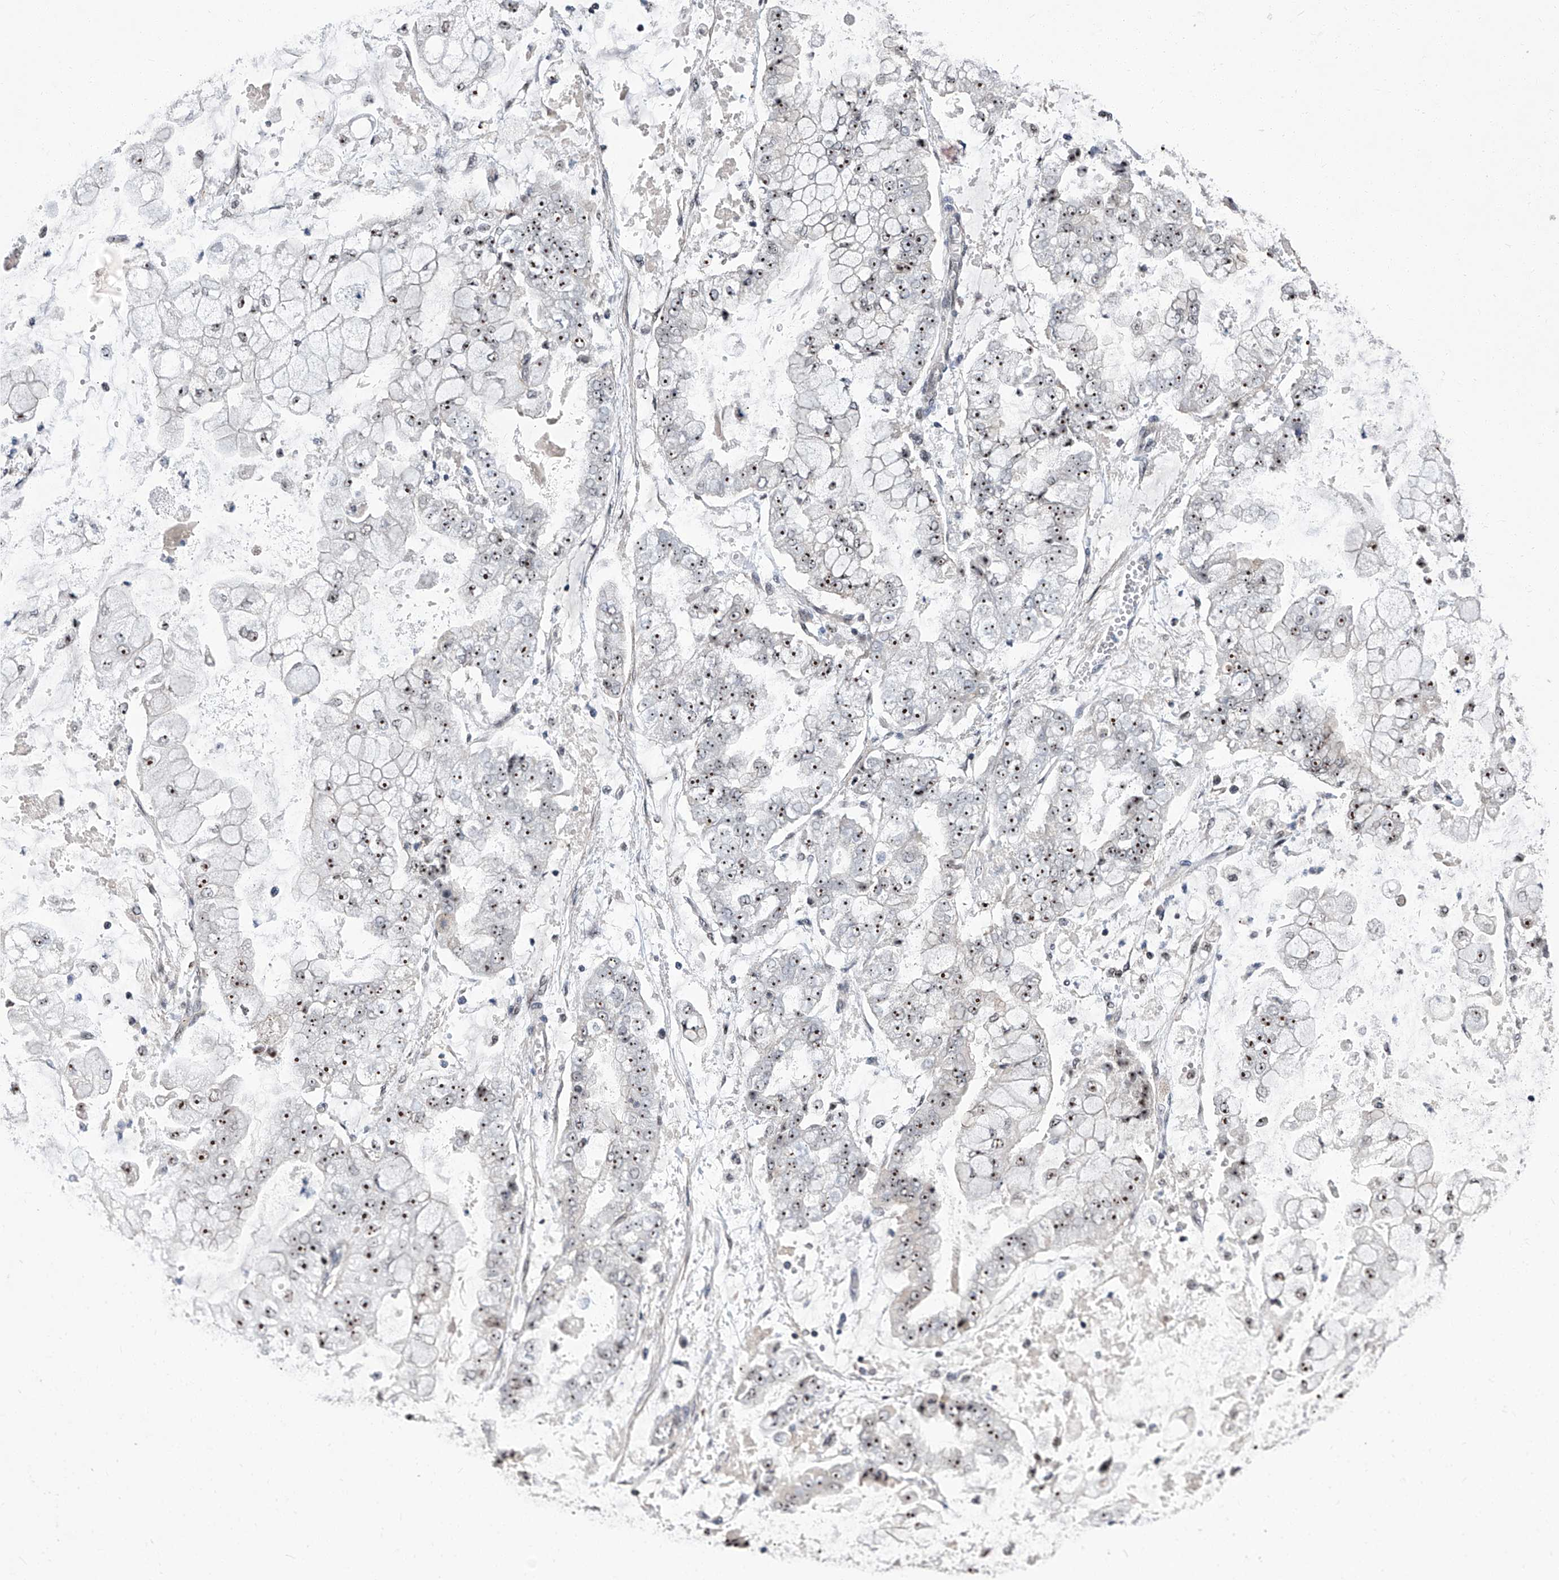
{"staining": {"intensity": "moderate", "quantity": ">75%", "location": "nuclear"}, "tissue": "stomach cancer", "cell_type": "Tumor cells", "image_type": "cancer", "snomed": [{"axis": "morphology", "description": "Adenocarcinoma, NOS"}, {"axis": "topography", "description": "Stomach"}], "caption": "This image reveals adenocarcinoma (stomach) stained with immunohistochemistry to label a protein in brown. The nuclear of tumor cells show moderate positivity for the protein. Nuclei are counter-stained blue.", "gene": "CMTR1", "patient": {"sex": "male", "age": 76}}